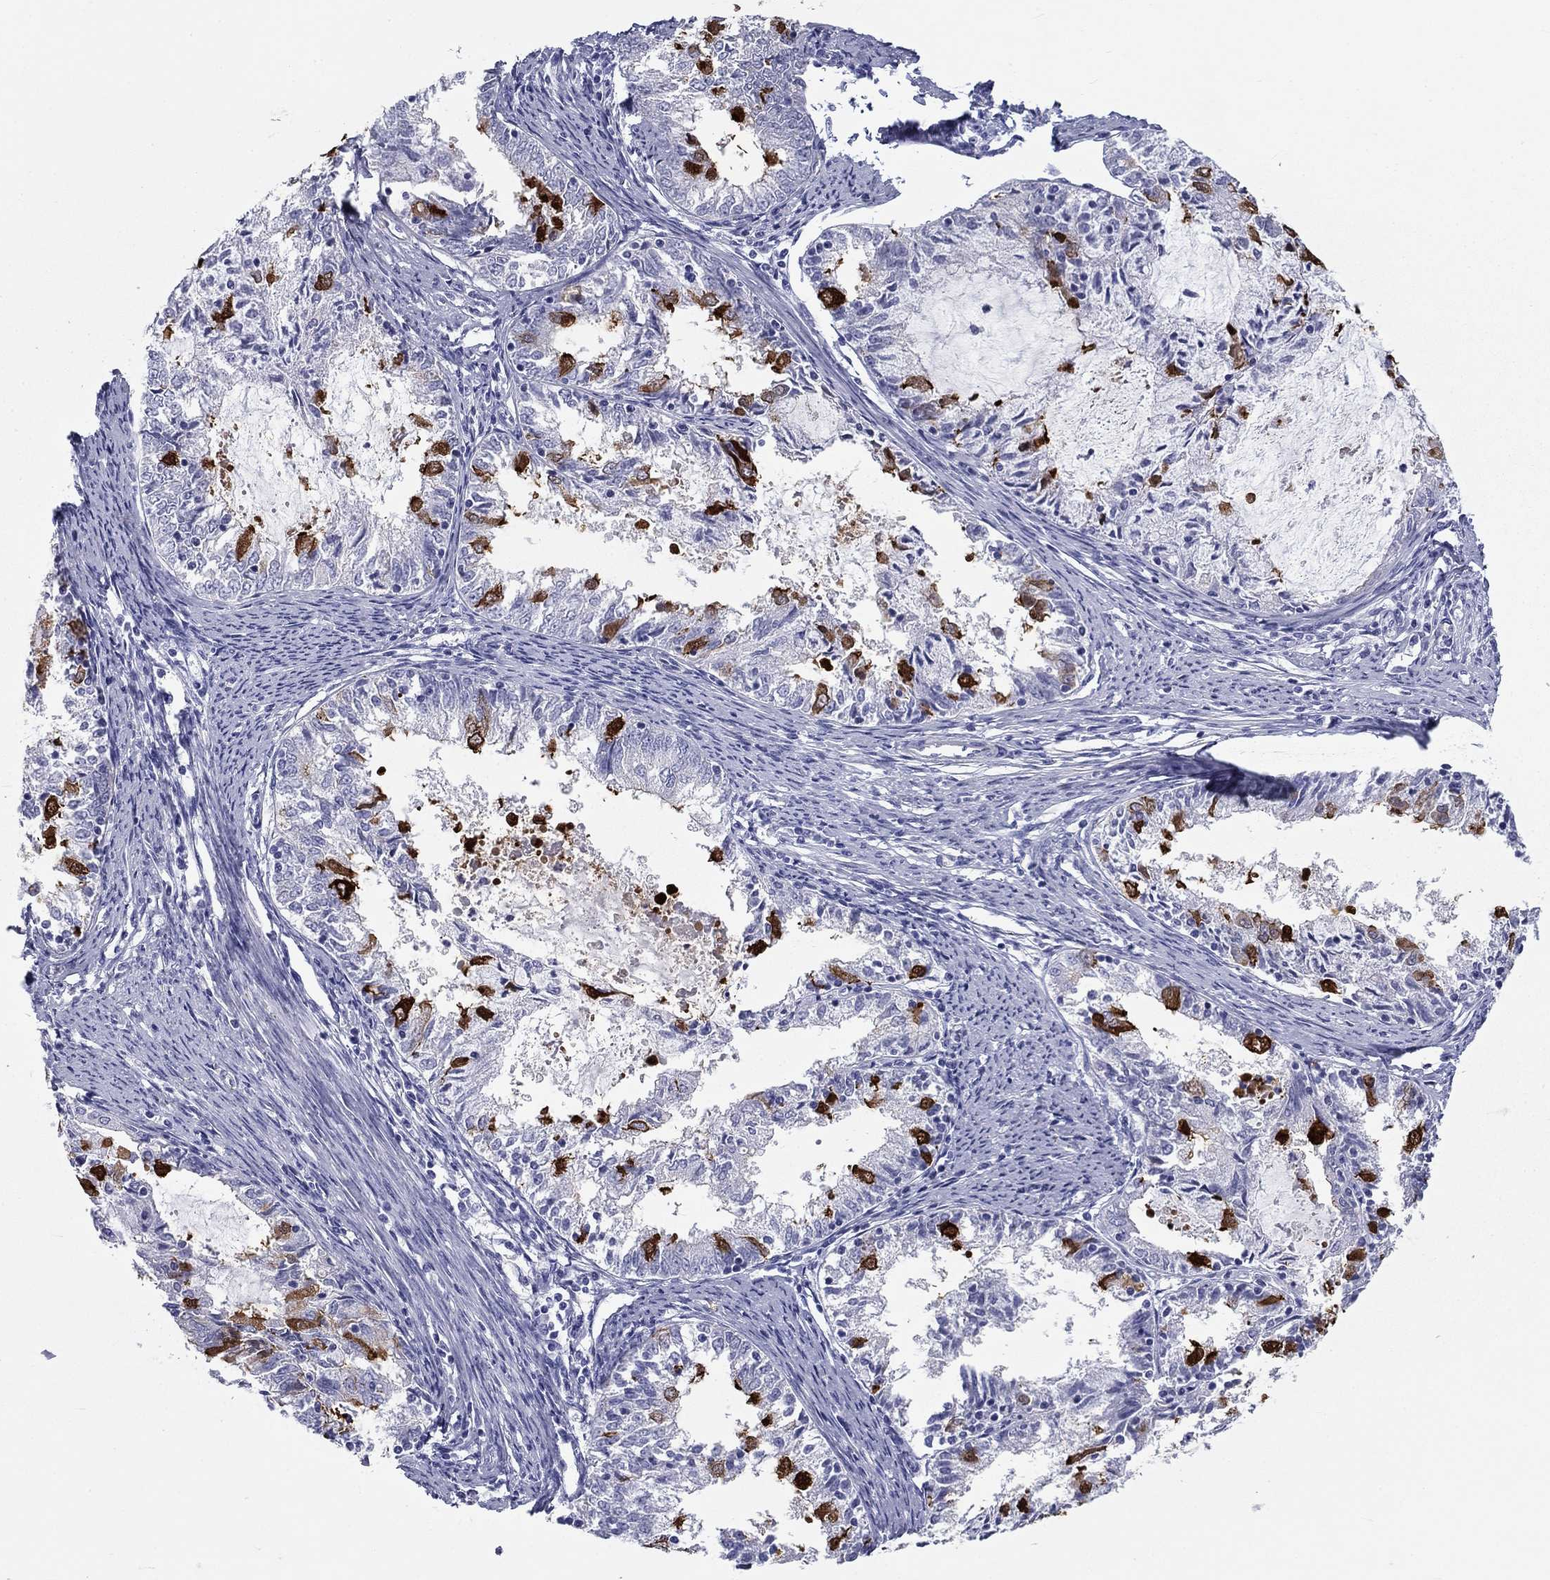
{"staining": {"intensity": "strong", "quantity": "<25%", "location": "cytoplasmic/membranous"}, "tissue": "endometrial cancer", "cell_type": "Tumor cells", "image_type": "cancer", "snomed": [{"axis": "morphology", "description": "Adenocarcinoma, NOS"}, {"axis": "topography", "description": "Endometrium"}], "caption": "Protein analysis of endometrial cancer tissue exhibits strong cytoplasmic/membranous positivity in about <25% of tumor cells.", "gene": "DNALI1", "patient": {"sex": "female", "age": 57}}